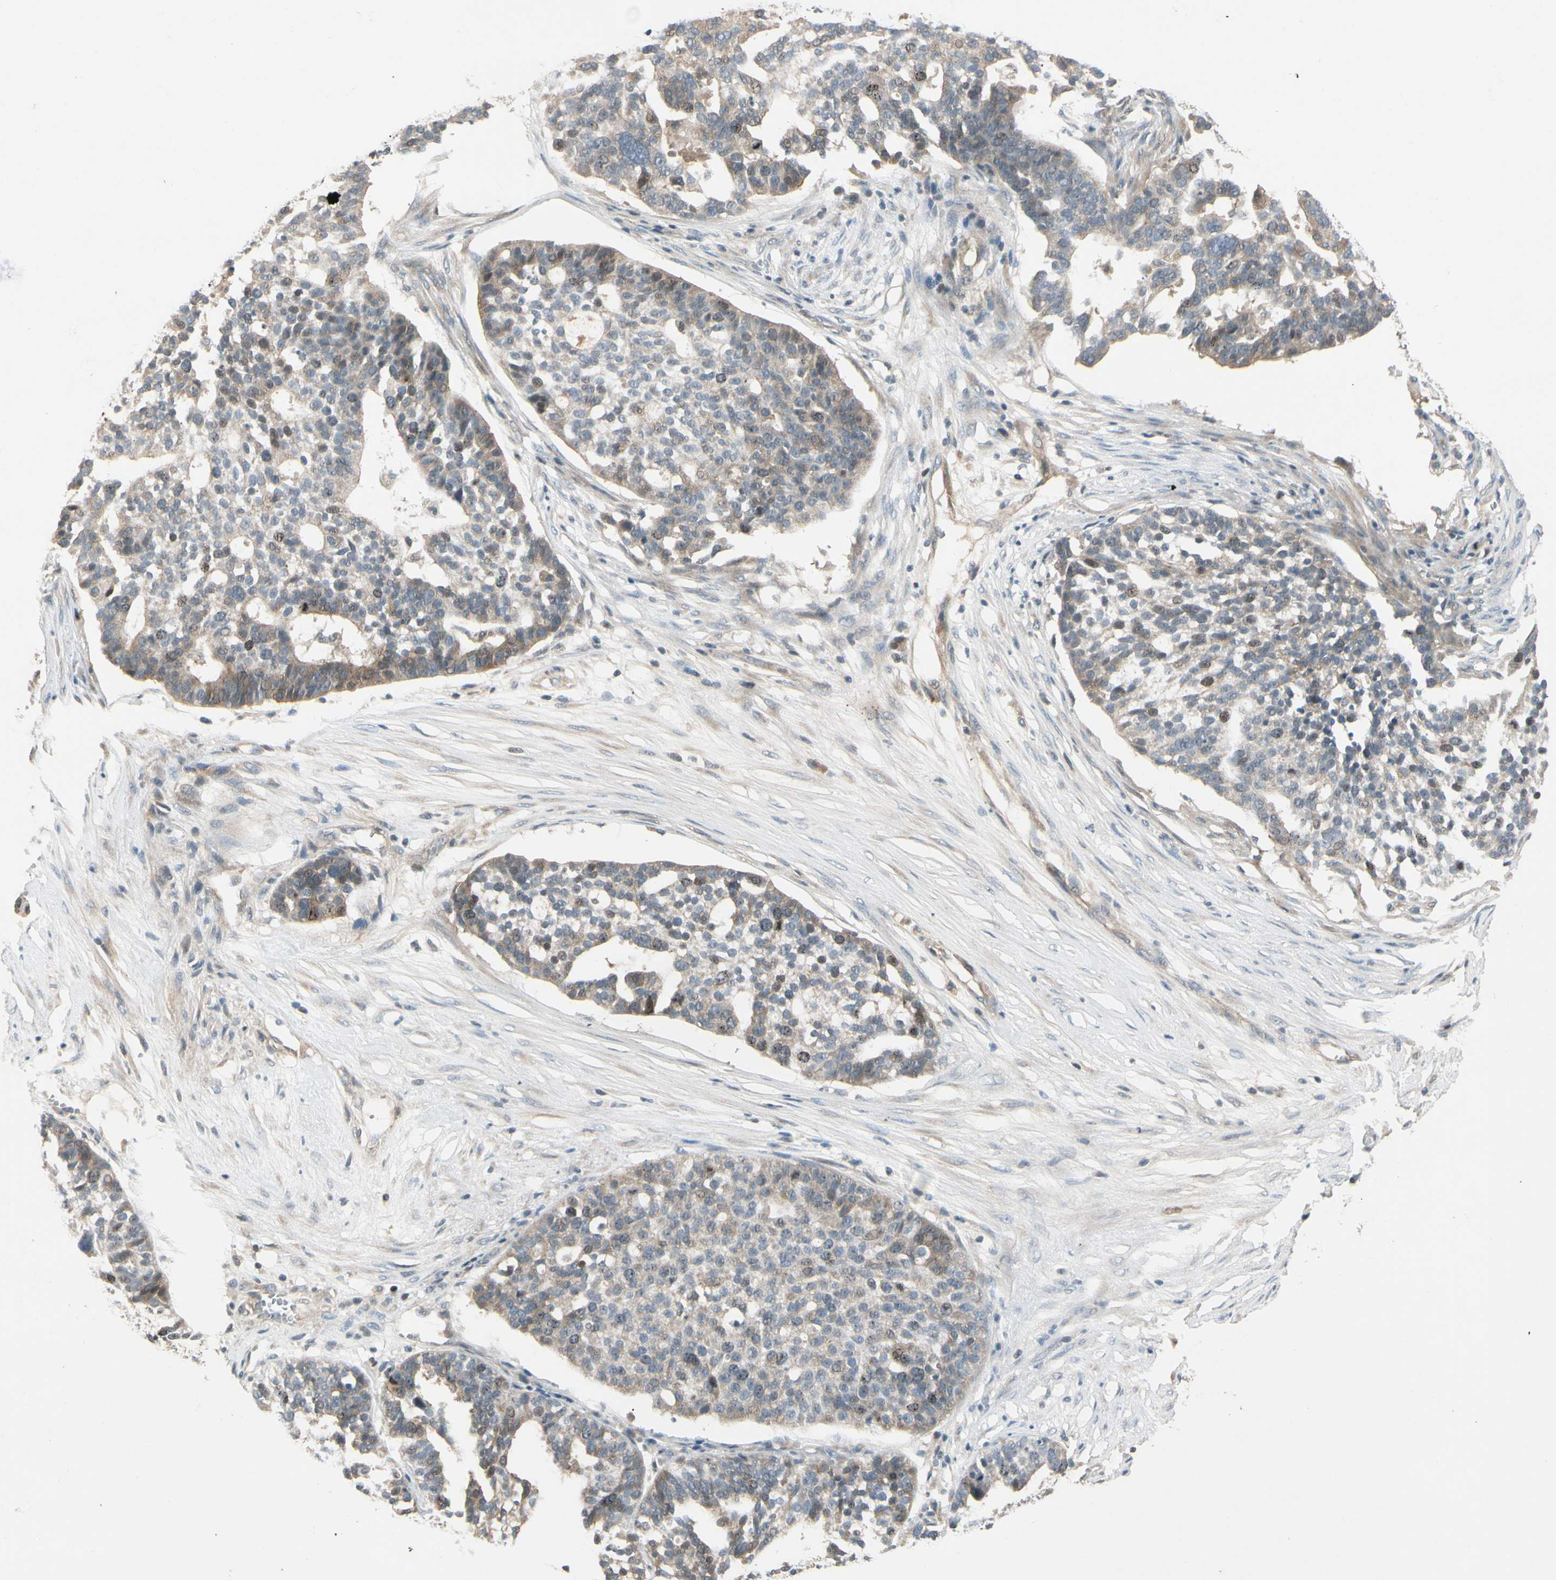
{"staining": {"intensity": "moderate", "quantity": ">75%", "location": "cytoplasmic/membranous,nuclear"}, "tissue": "ovarian cancer", "cell_type": "Tumor cells", "image_type": "cancer", "snomed": [{"axis": "morphology", "description": "Cystadenocarcinoma, serous, NOS"}, {"axis": "topography", "description": "Ovary"}], "caption": "Serous cystadenocarcinoma (ovarian) was stained to show a protein in brown. There is medium levels of moderate cytoplasmic/membranous and nuclear positivity in approximately >75% of tumor cells.", "gene": "ICAM5", "patient": {"sex": "female", "age": 59}}